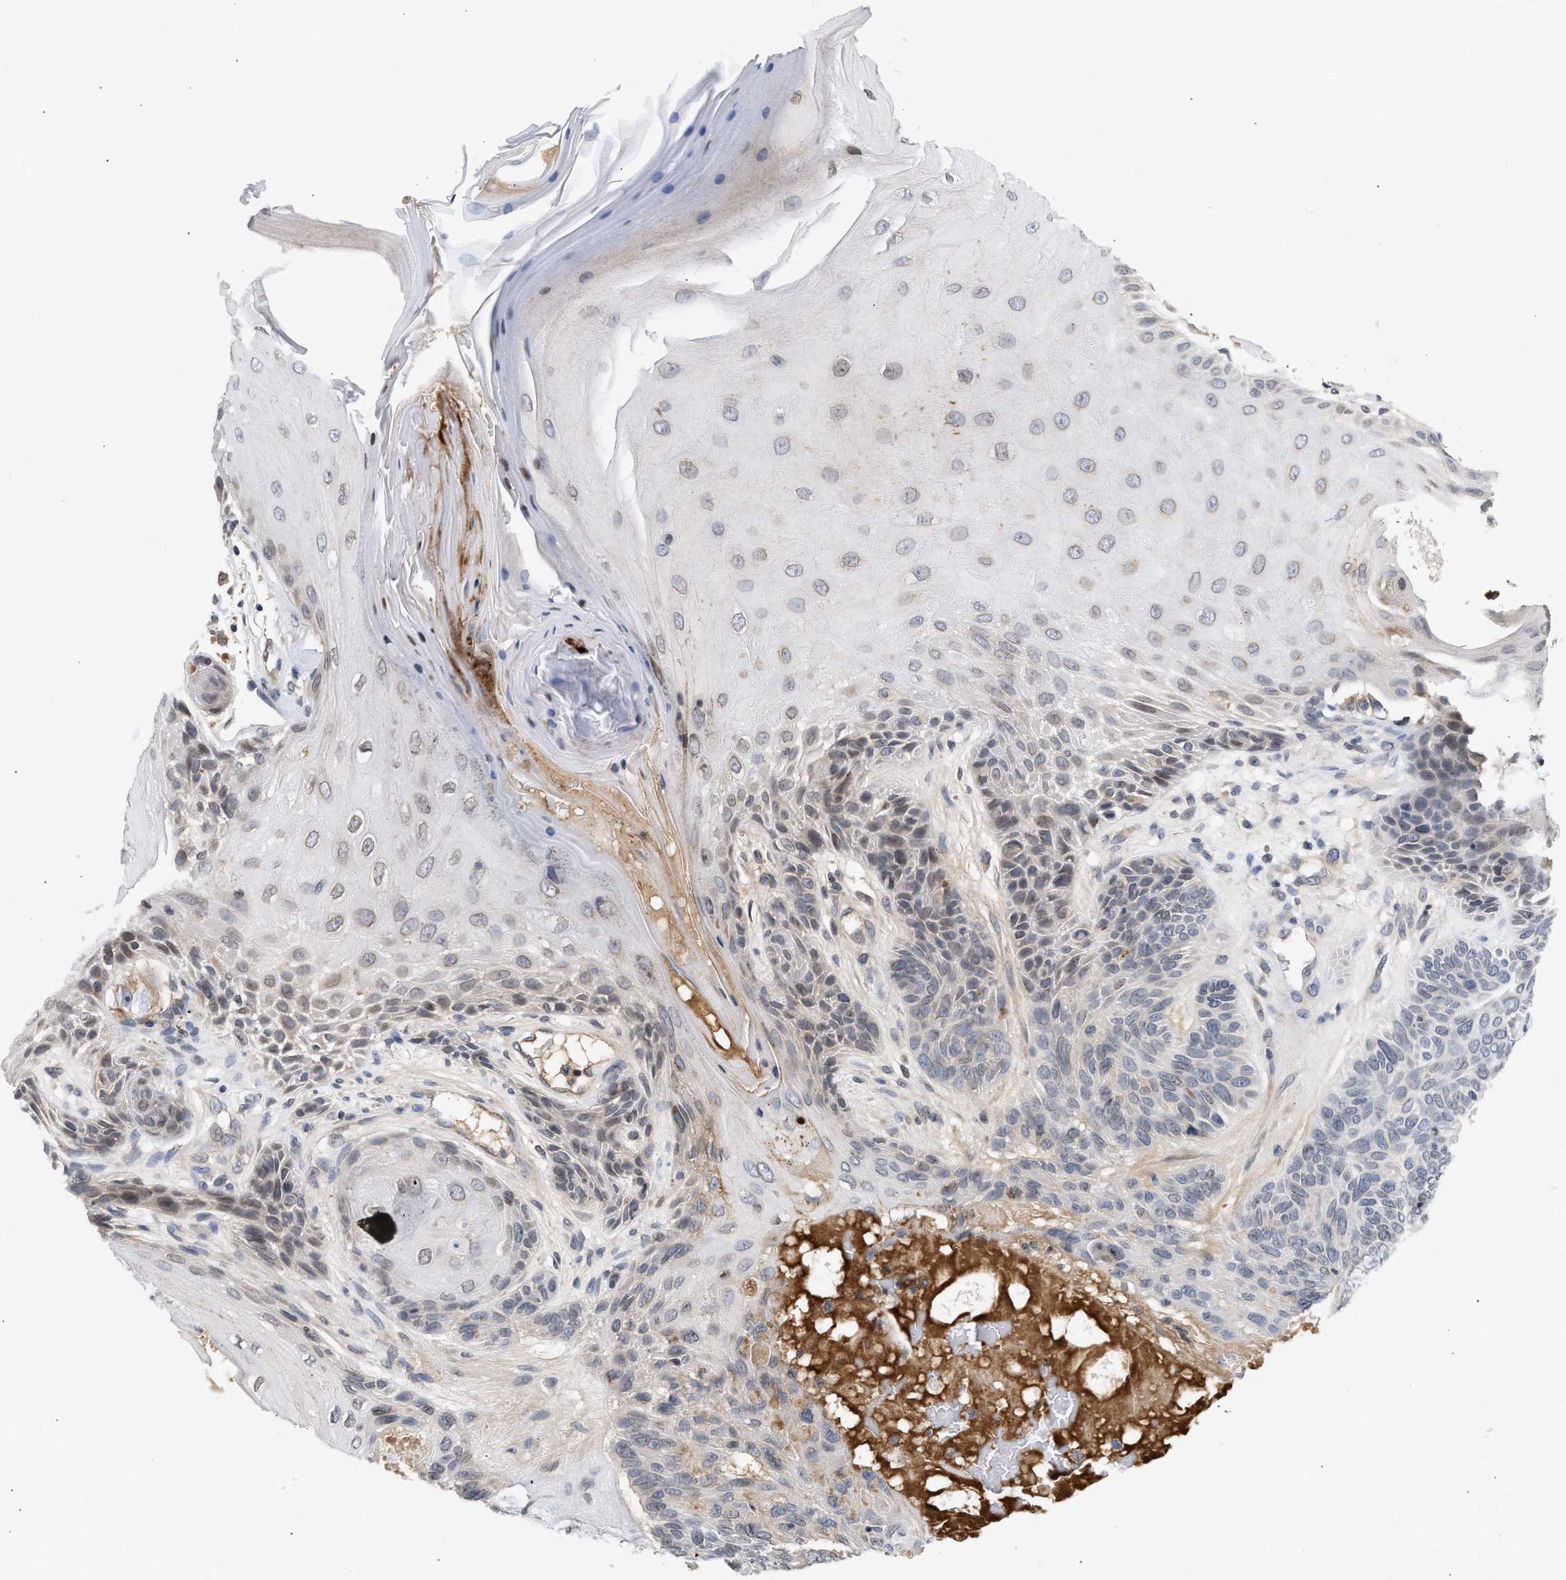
{"staining": {"intensity": "weak", "quantity": "<25%", "location": "nuclear"}, "tissue": "skin cancer", "cell_type": "Tumor cells", "image_type": "cancer", "snomed": [{"axis": "morphology", "description": "Basal cell carcinoma"}, {"axis": "topography", "description": "Skin"}], "caption": "The photomicrograph shows no significant expression in tumor cells of skin basal cell carcinoma.", "gene": "NUP62", "patient": {"sex": "male", "age": 55}}